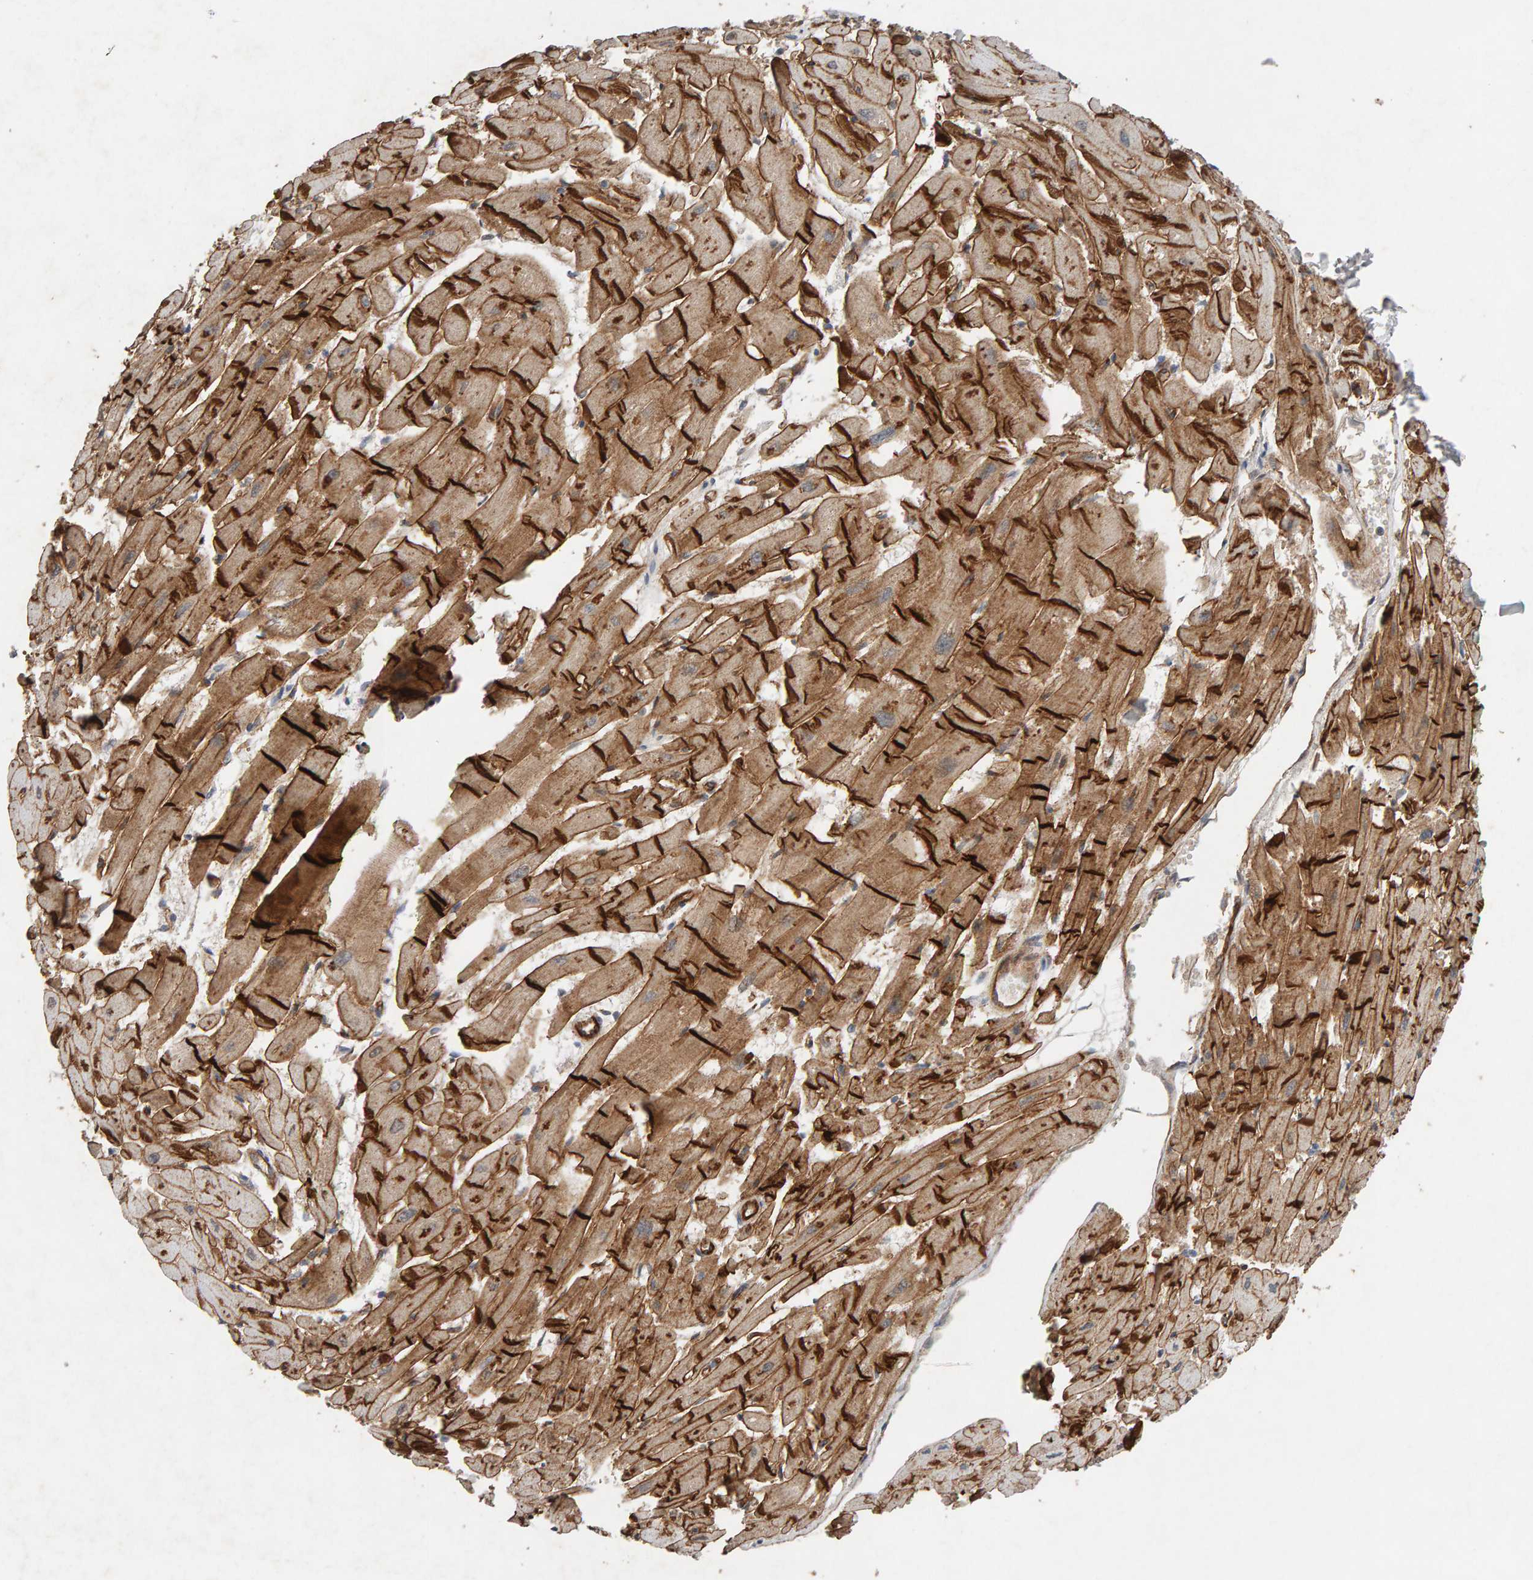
{"staining": {"intensity": "strong", "quantity": ">75%", "location": "cytoplasmic/membranous"}, "tissue": "heart muscle", "cell_type": "Cardiomyocytes", "image_type": "normal", "snomed": [{"axis": "morphology", "description": "Normal tissue, NOS"}, {"axis": "topography", "description": "Heart"}], "caption": "IHC micrograph of unremarkable heart muscle: human heart muscle stained using immunohistochemistry (IHC) demonstrates high levels of strong protein expression localized specifically in the cytoplasmic/membranous of cardiomyocytes, appearing as a cytoplasmic/membranous brown color.", "gene": "PTPRM", "patient": {"sex": "female", "age": 19}}